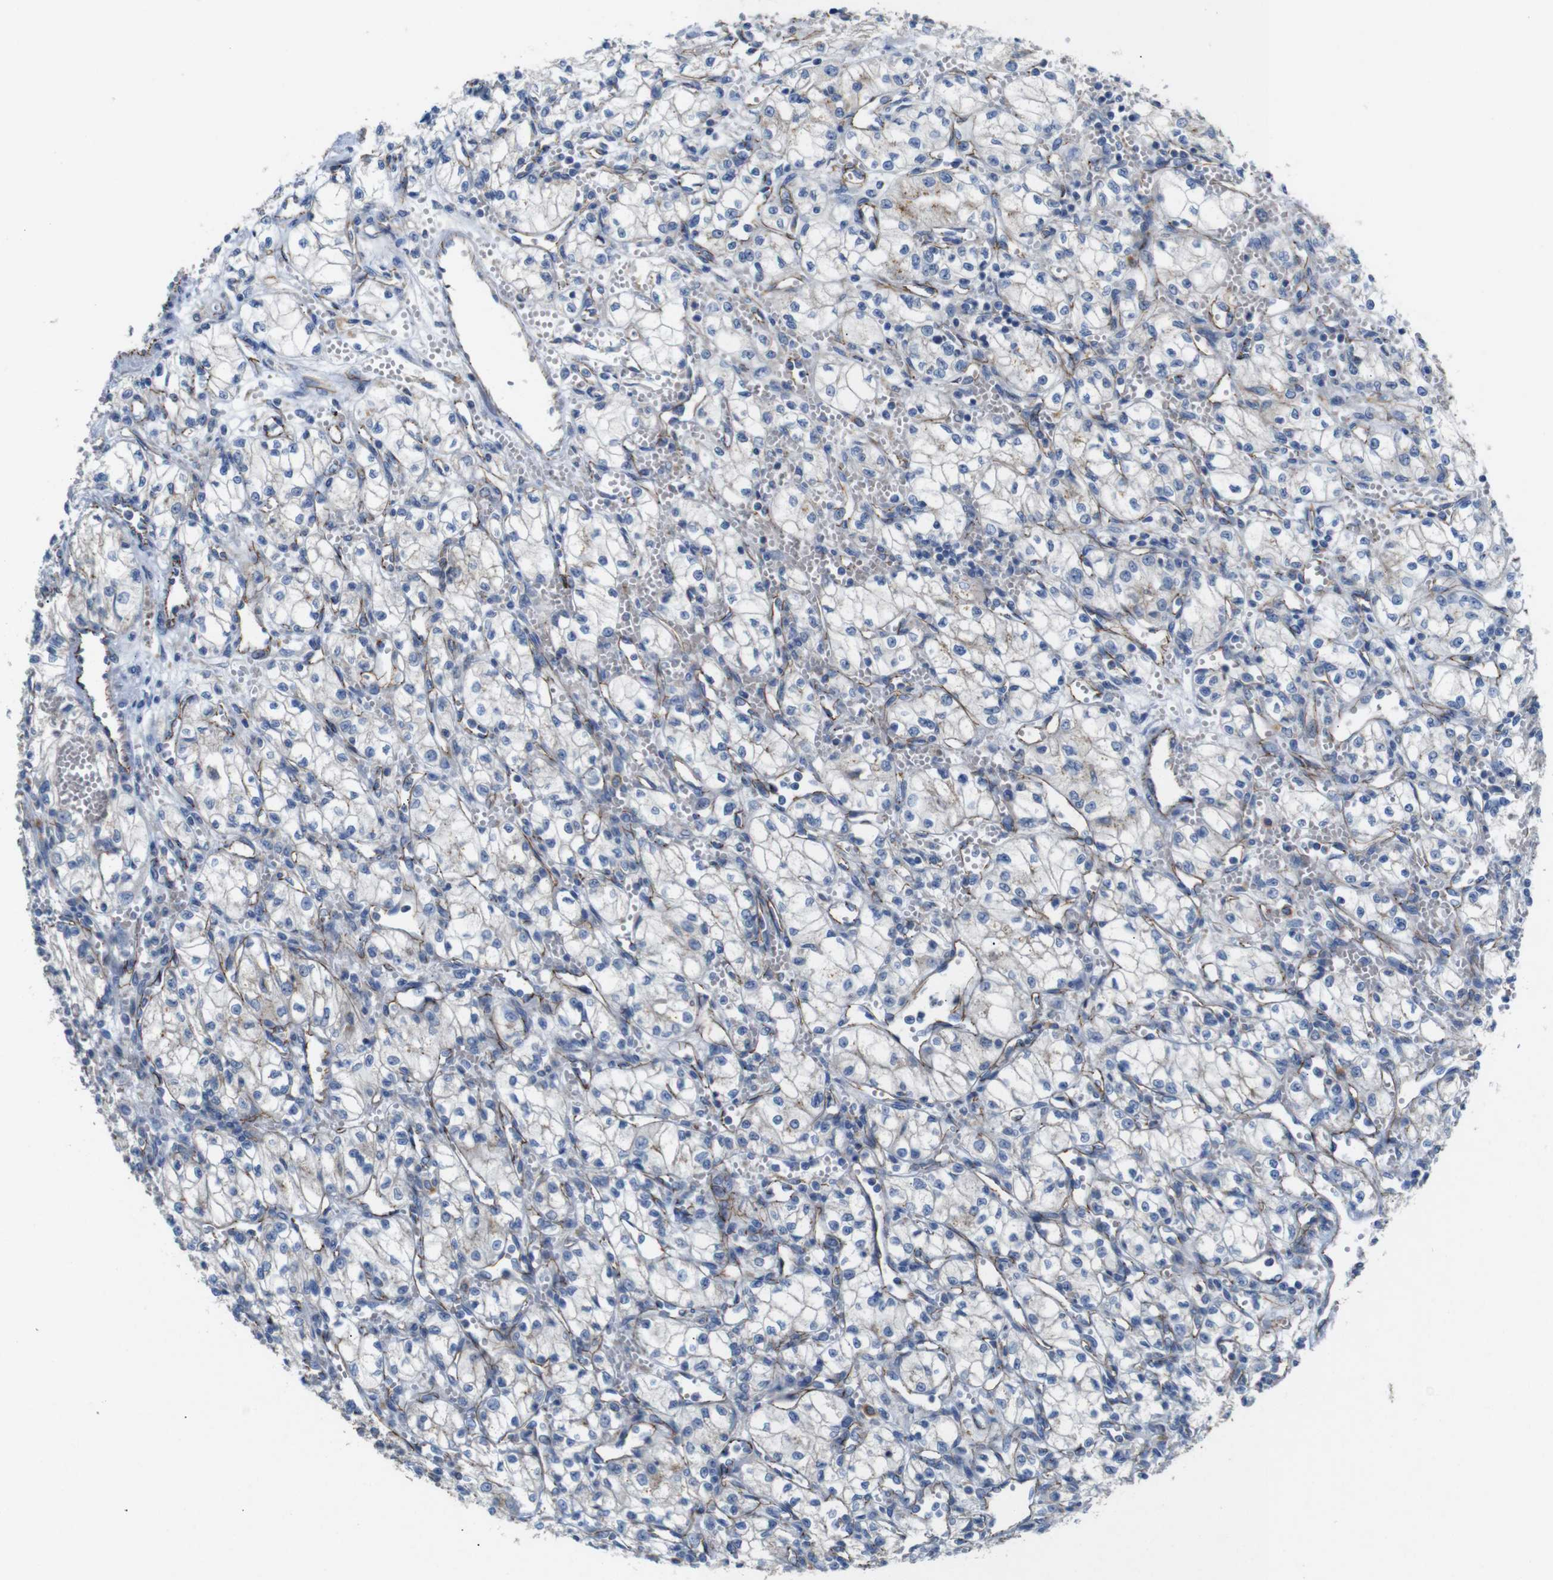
{"staining": {"intensity": "negative", "quantity": "none", "location": "none"}, "tissue": "renal cancer", "cell_type": "Tumor cells", "image_type": "cancer", "snomed": [{"axis": "morphology", "description": "Normal tissue, NOS"}, {"axis": "morphology", "description": "Adenocarcinoma, NOS"}, {"axis": "topography", "description": "Kidney"}], "caption": "The immunohistochemistry photomicrograph has no significant staining in tumor cells of adenocarcinoma (renal) tissue. (DAB IHC, high magnification).", "gene": "NHLRC3", "patient": {"sex": "male", "age": 59}}